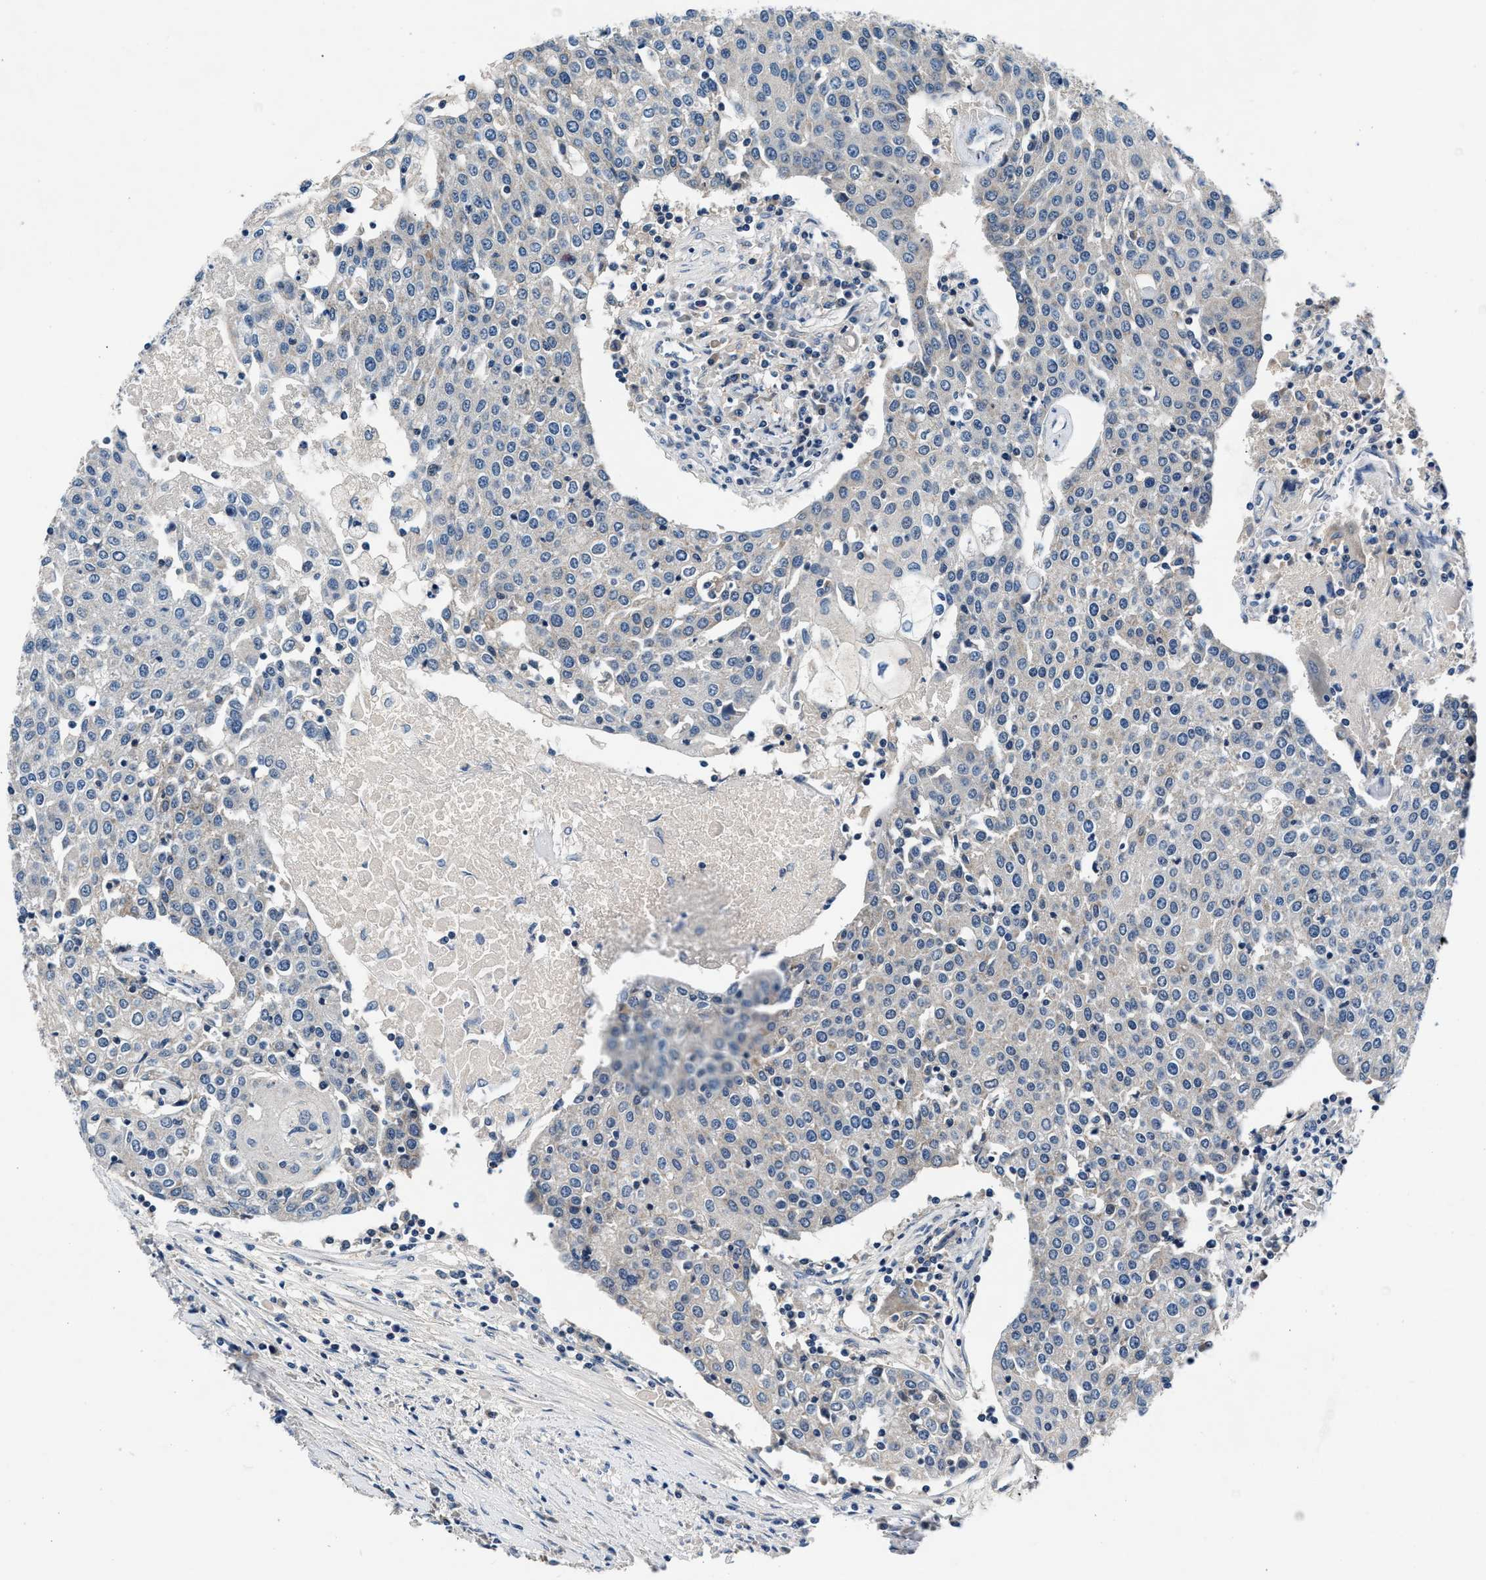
{"staining": {"intensity": "negative", "quantity": "none", "location": "none"}, "tissue": "urothelial cancer", "cell_type": "Tumor cells", "image_type": "cancer", "snomed": [{"axis": "morphology", "description": "Urothelial carcinoma, High grade"}, {"axis": "topography", "description": "Urinary bladder"}], "caption": "This image is of urothelial carcinoma (high-grade) stained with immunohistochemistry to label a protein in brown with the nuclei are counter-stained blue. There is no staining in tumor cells. Nuclei are stained in blue.", "gene": "DENND6B", "patient": {"sex": "female", "age": 85}}